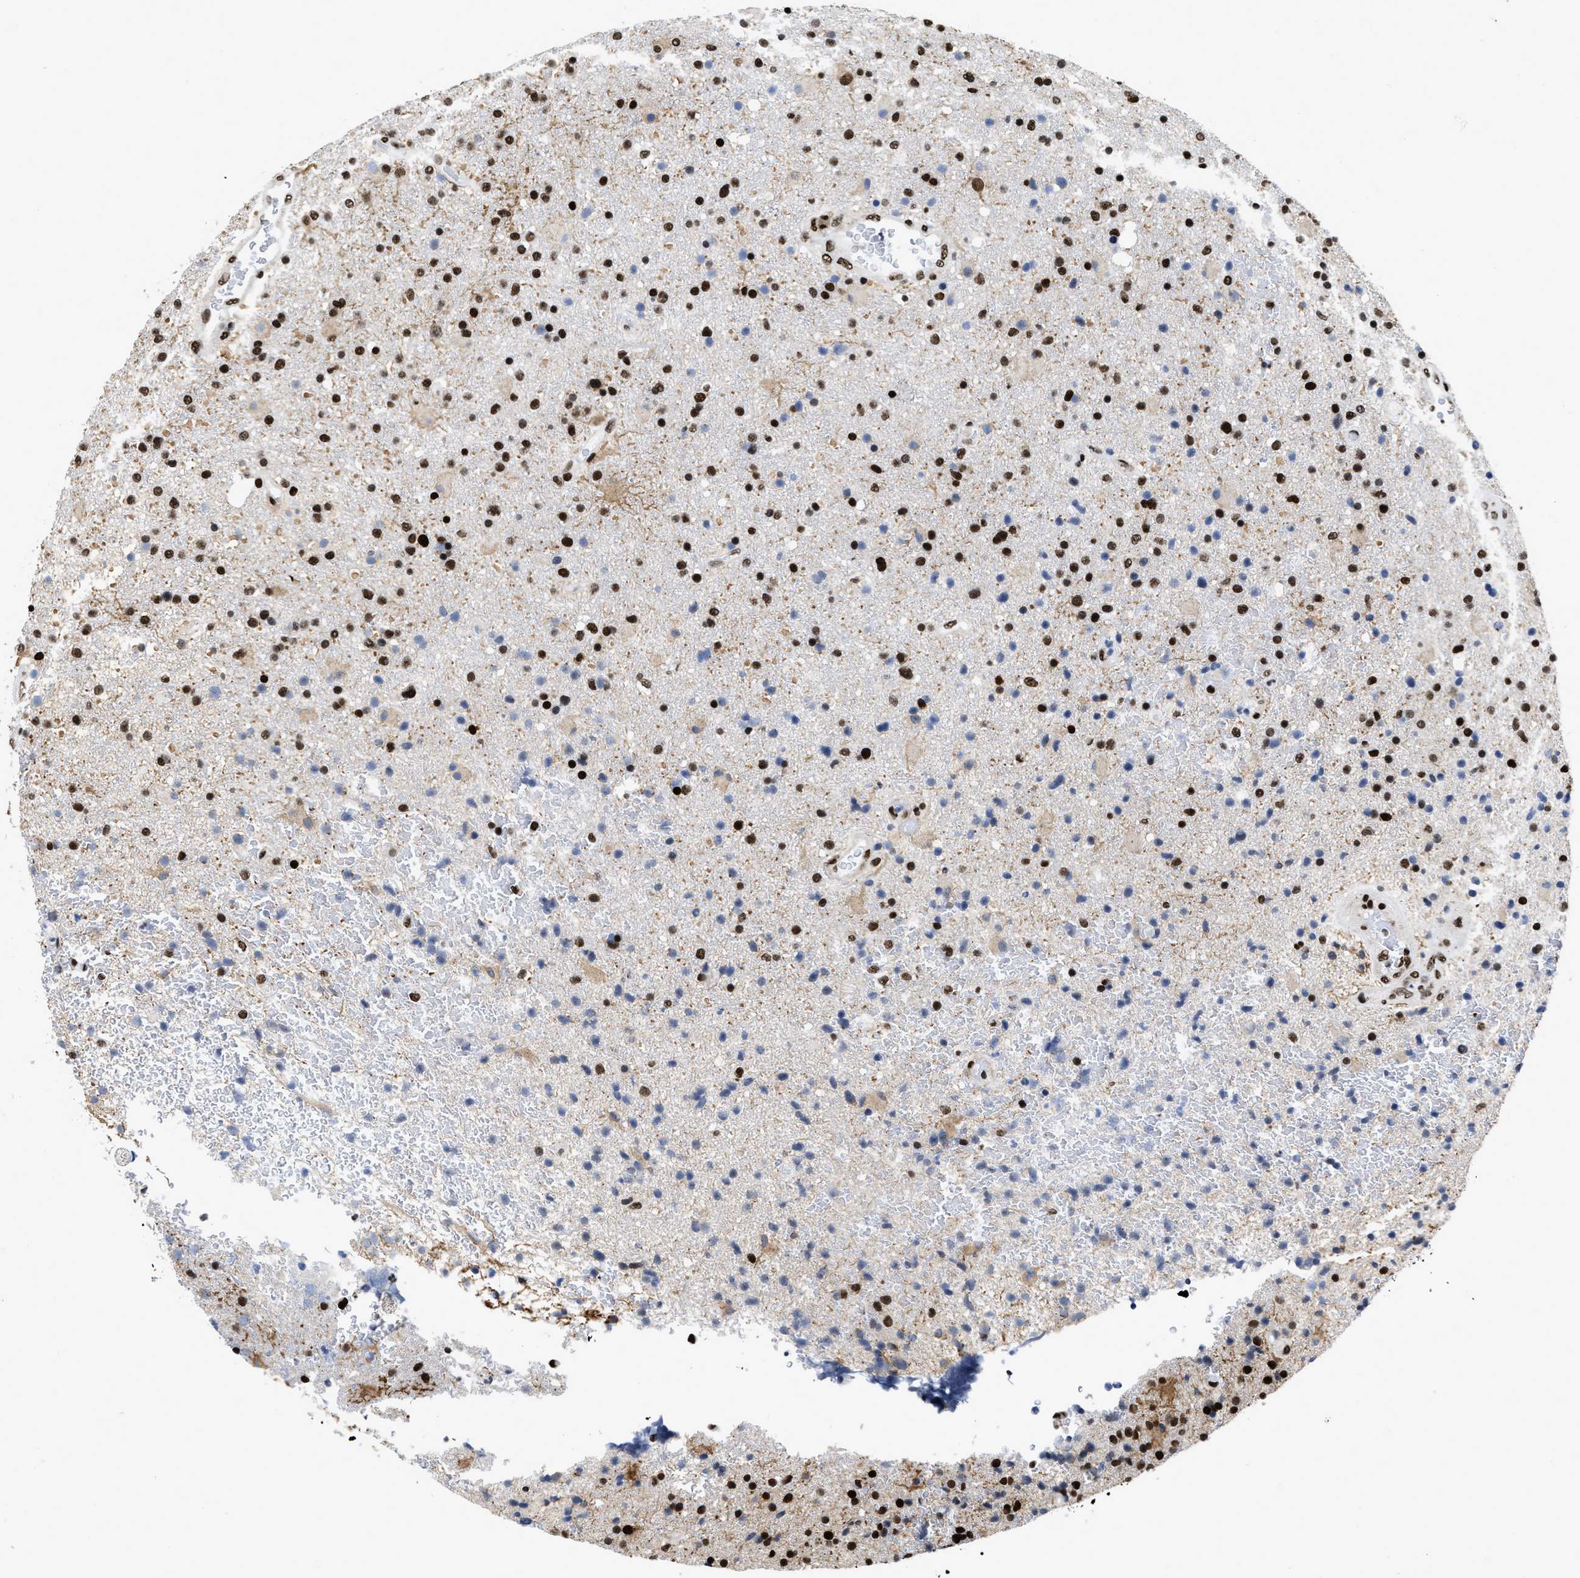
{"staining": {"intensity": "strong", "quantity": "25%-75%", "location": "nuclear"}, "tissue": "glioma", "cell_type": "Tumor cells", "image_type": "cancer", "snomed": [{"axis": "morphology", "description": "Glioma, malignant, High grade"}, {"axis": "topography", "description": "Brain"}], "caption": "A histopathology image of glioma stained for a protein displays strong nuclear brown staining in tumor cells.", "gene": "CREB1", "patient": {"sex": "male", "age": 72}}